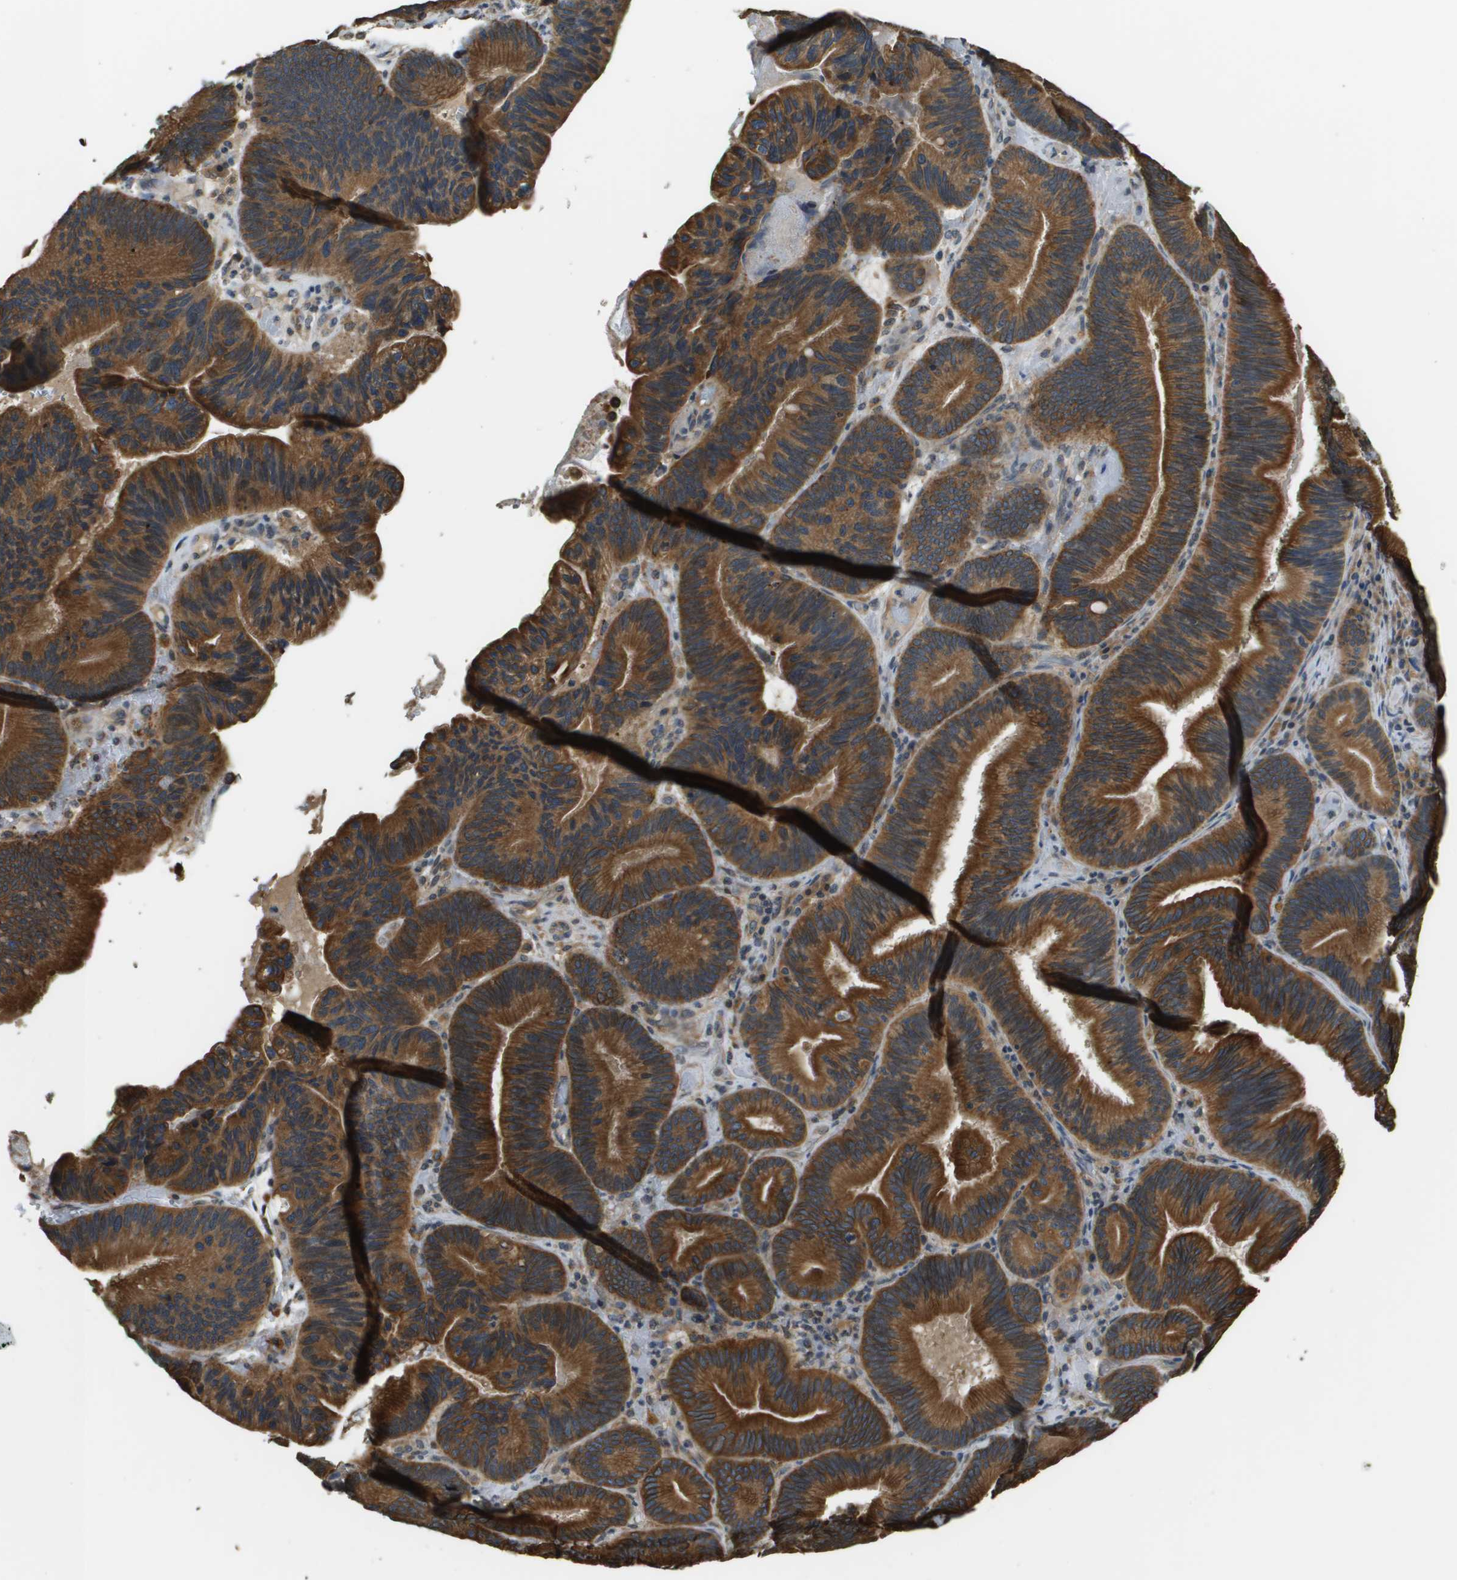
{"staining": {"intensity": "strong", "quantity": ">75%", "location": "cytoplasmic/membranous"}, "tissue": "pancreatic cancer", "cell_type": "Tumor cells", "image_type": "cancer", "snomed": [{"axis": "morphology", "description": "Adenocarcinoma, NOS"}, {"axis": "topography", "description": "Pancreas"}], "caption": "This is an image of IHC staining of pancreatic cancer (adenocarcinoma), which shows strong expression in the cytoplasmic/membranous of tumor cells.", "gene": "CDKN2C", "patient": {"sex": "male", "age": 82}}